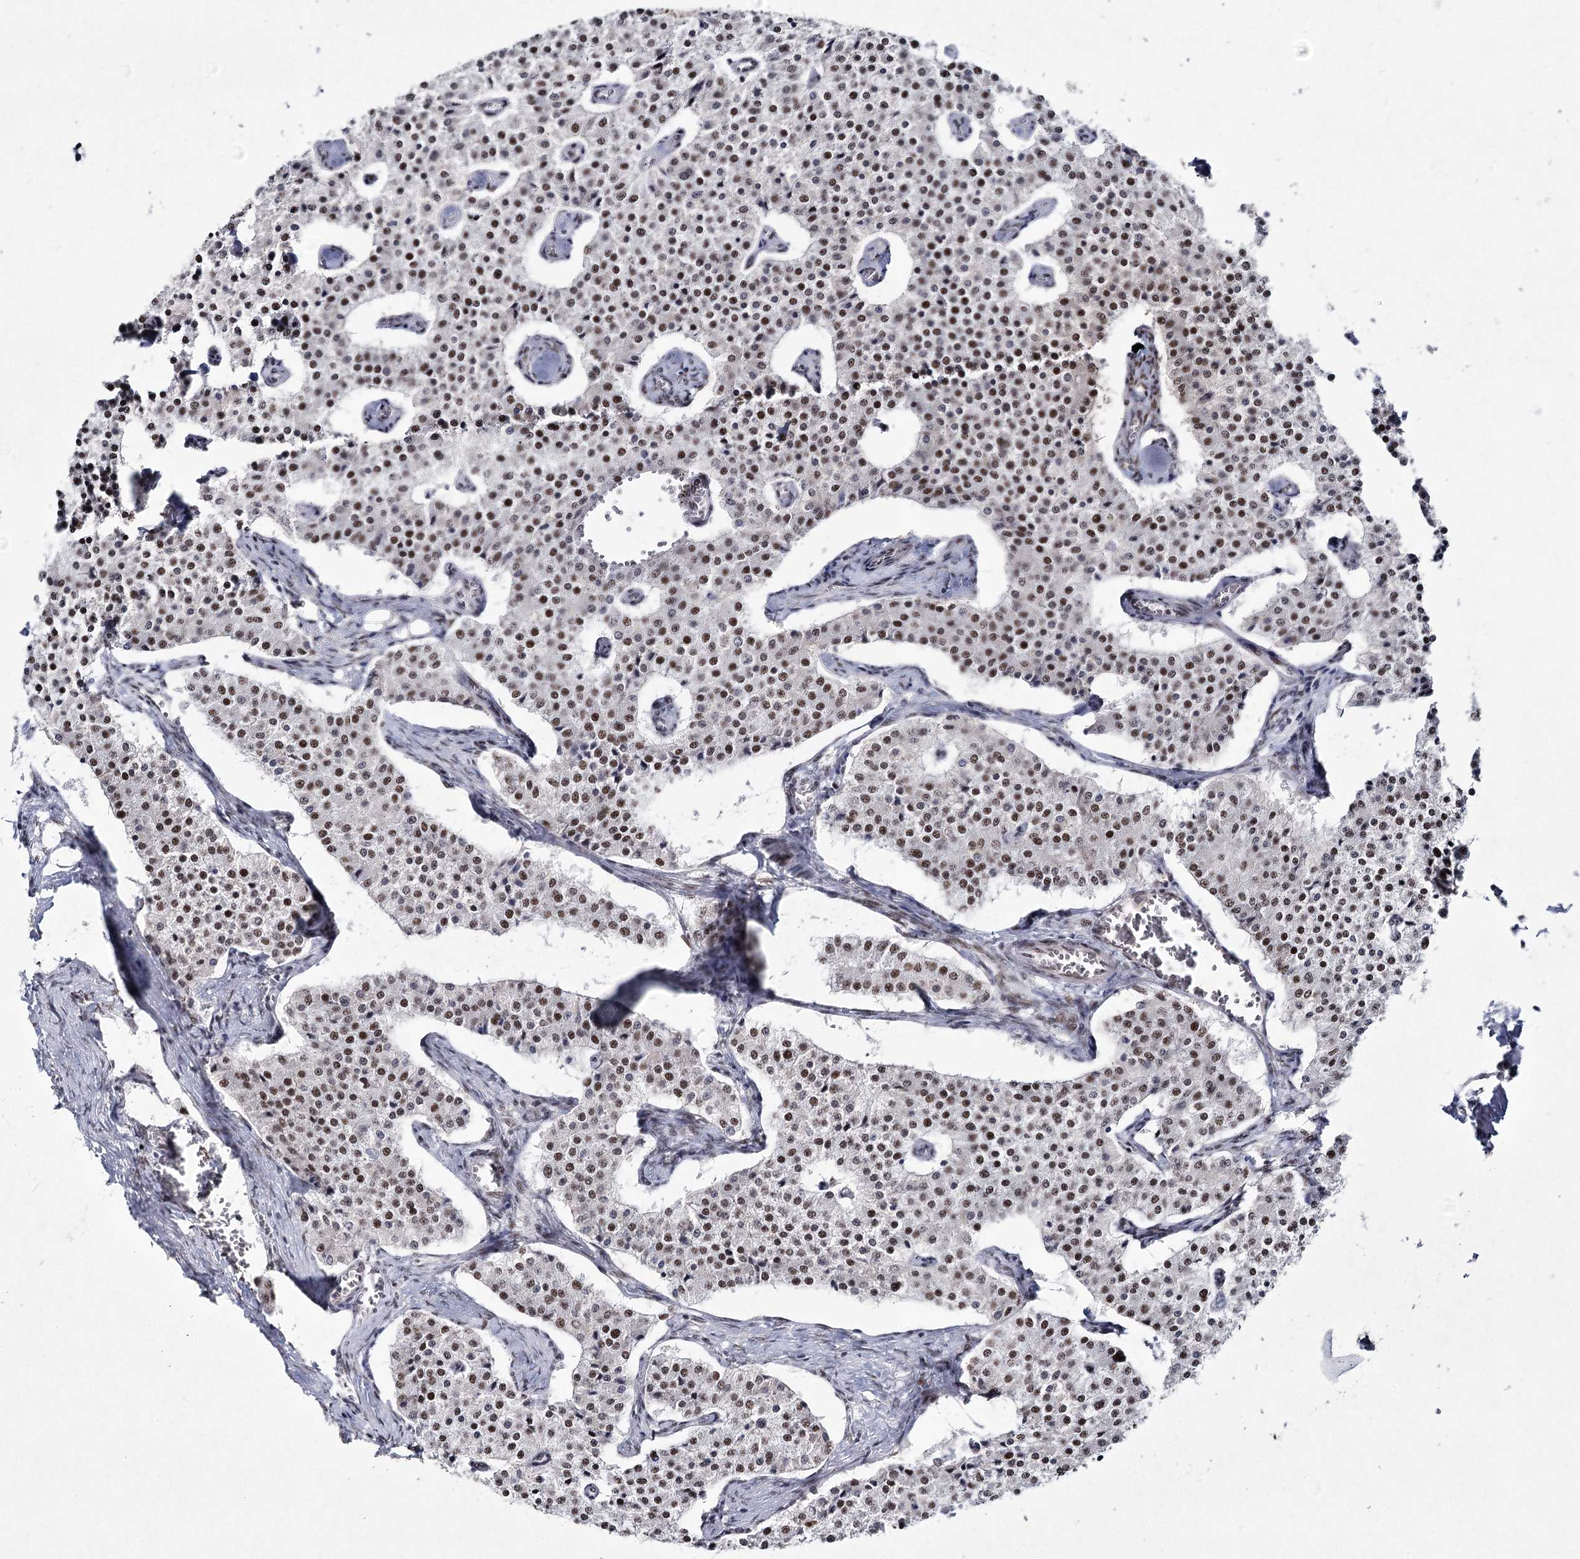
{"staining": {"intensity": "moderate", "quantity": ">75%", "location": "nuclear"}, "tissue": "carcinoid", "cell_type": "Tumor cells", "image_type": "cancer", "snomed": [{"axis": "morphology", "description": "Carcinoid, malignant, NOS"}, {"axis": "topography", "description": "Colon"}], "caption": "Carcinoid tissue exhibits moderate nuclear positivity in approximately >75% of tumor cells", "gene": "SCAF8", "patient": {"sex": "female", "age": 52}}